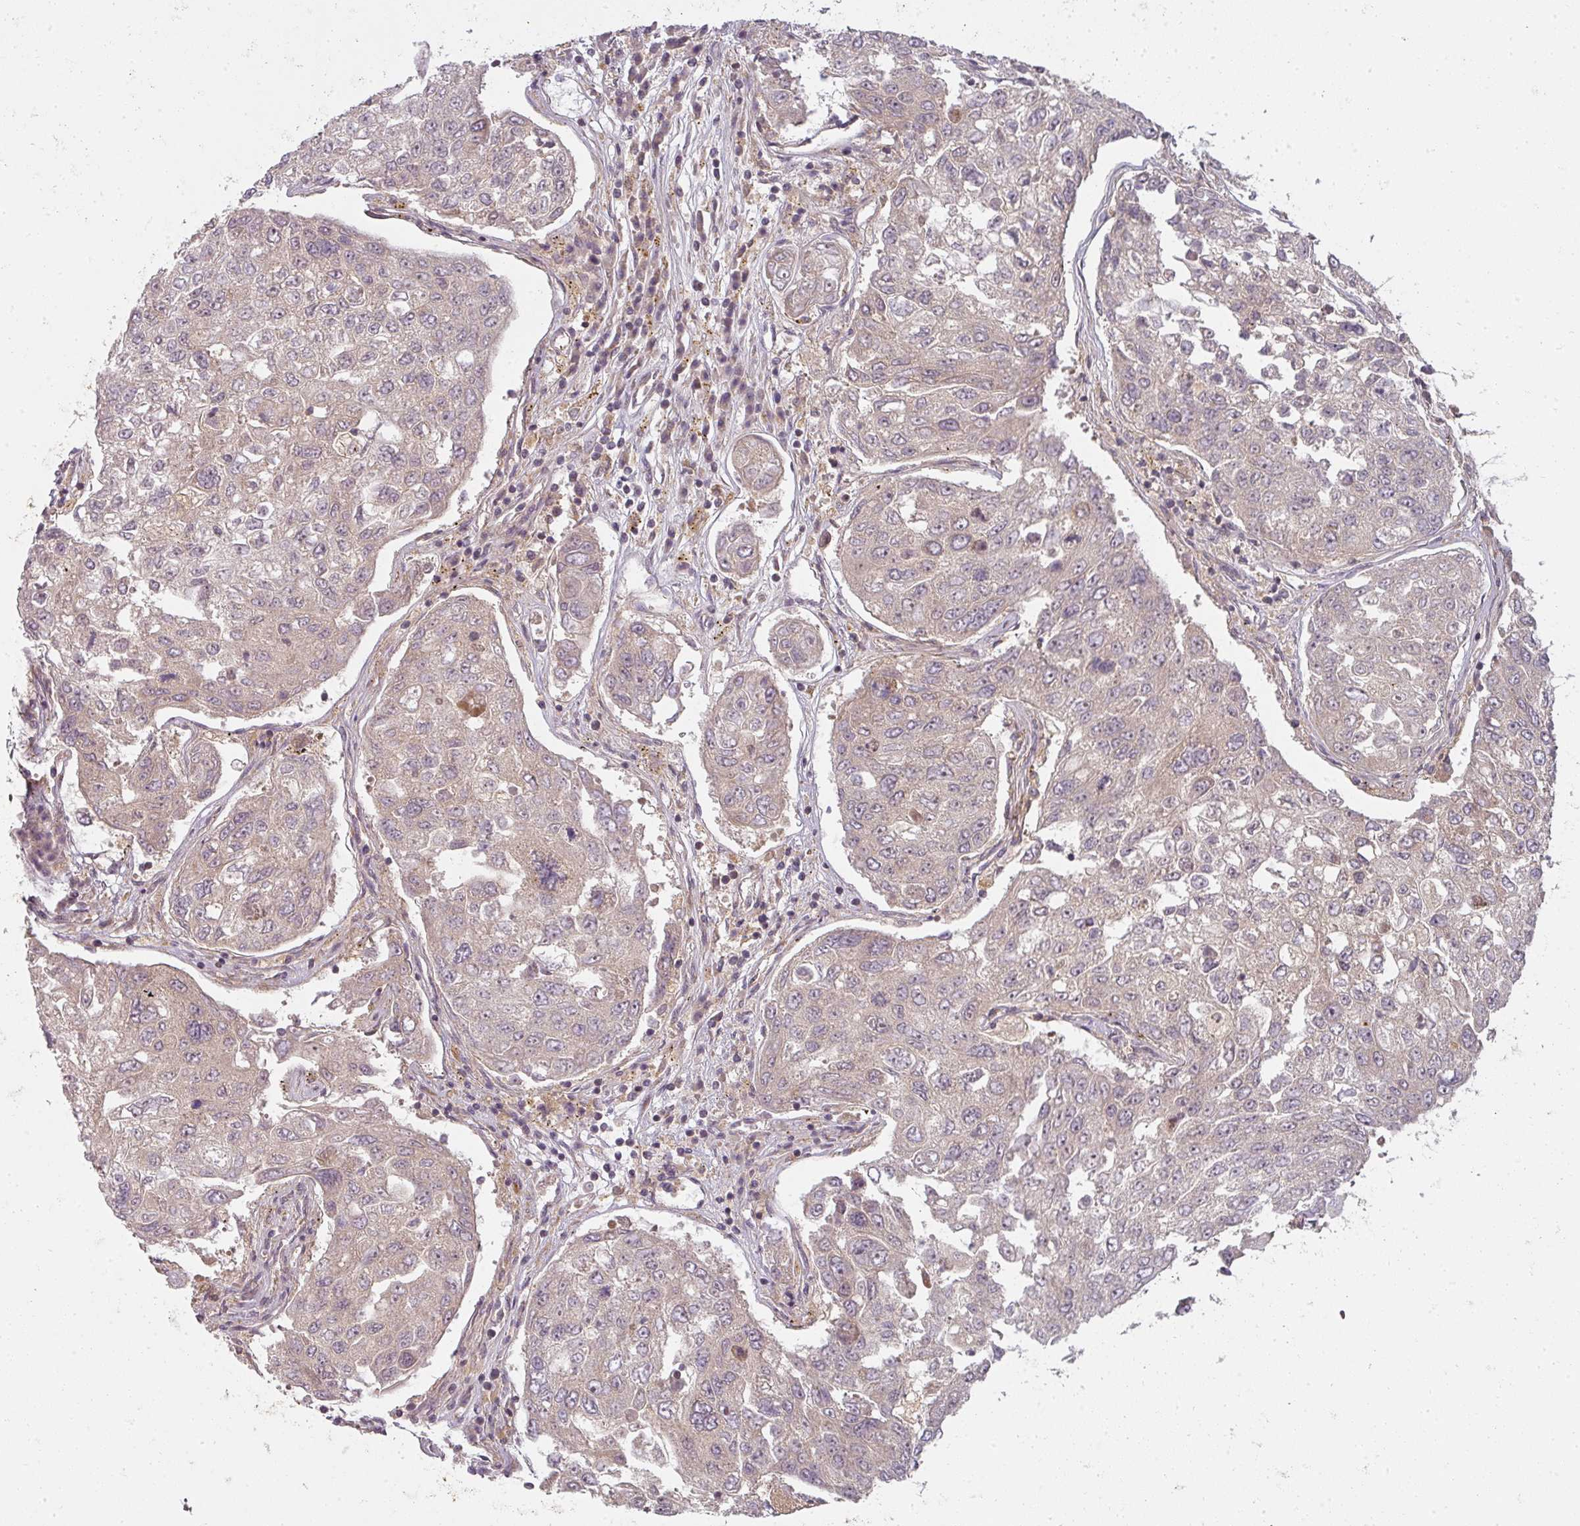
{"staining": {"intensity": "negative", "quantity": "none", "location": "none"}, "tissue": "urothelial cancer", "cell_type": "Tumor cells", "image_type": "cancer", "snomed": [{"axis": "morphology", "description": "Urothelial carcinoma, High grade"}, {"axis": "topography", "description": "Lymph node"}, {"axis": "topography", "description": "Urinary bladder"}], "caption": "High power microscopy photomicrograph of an immunohistochemistry (IHC) micrograph of urothelial carcinoma (high-grade), revealing no significant positivity in tumor cells. Brightfield microscopy of IHC stained with DAB (3,3'-diaminobenzidine) (brown) and hematoxylin (blue), captured at high magnification.", "gene": "CNOT1", "patient": {"sex": "male", "age": 51}}